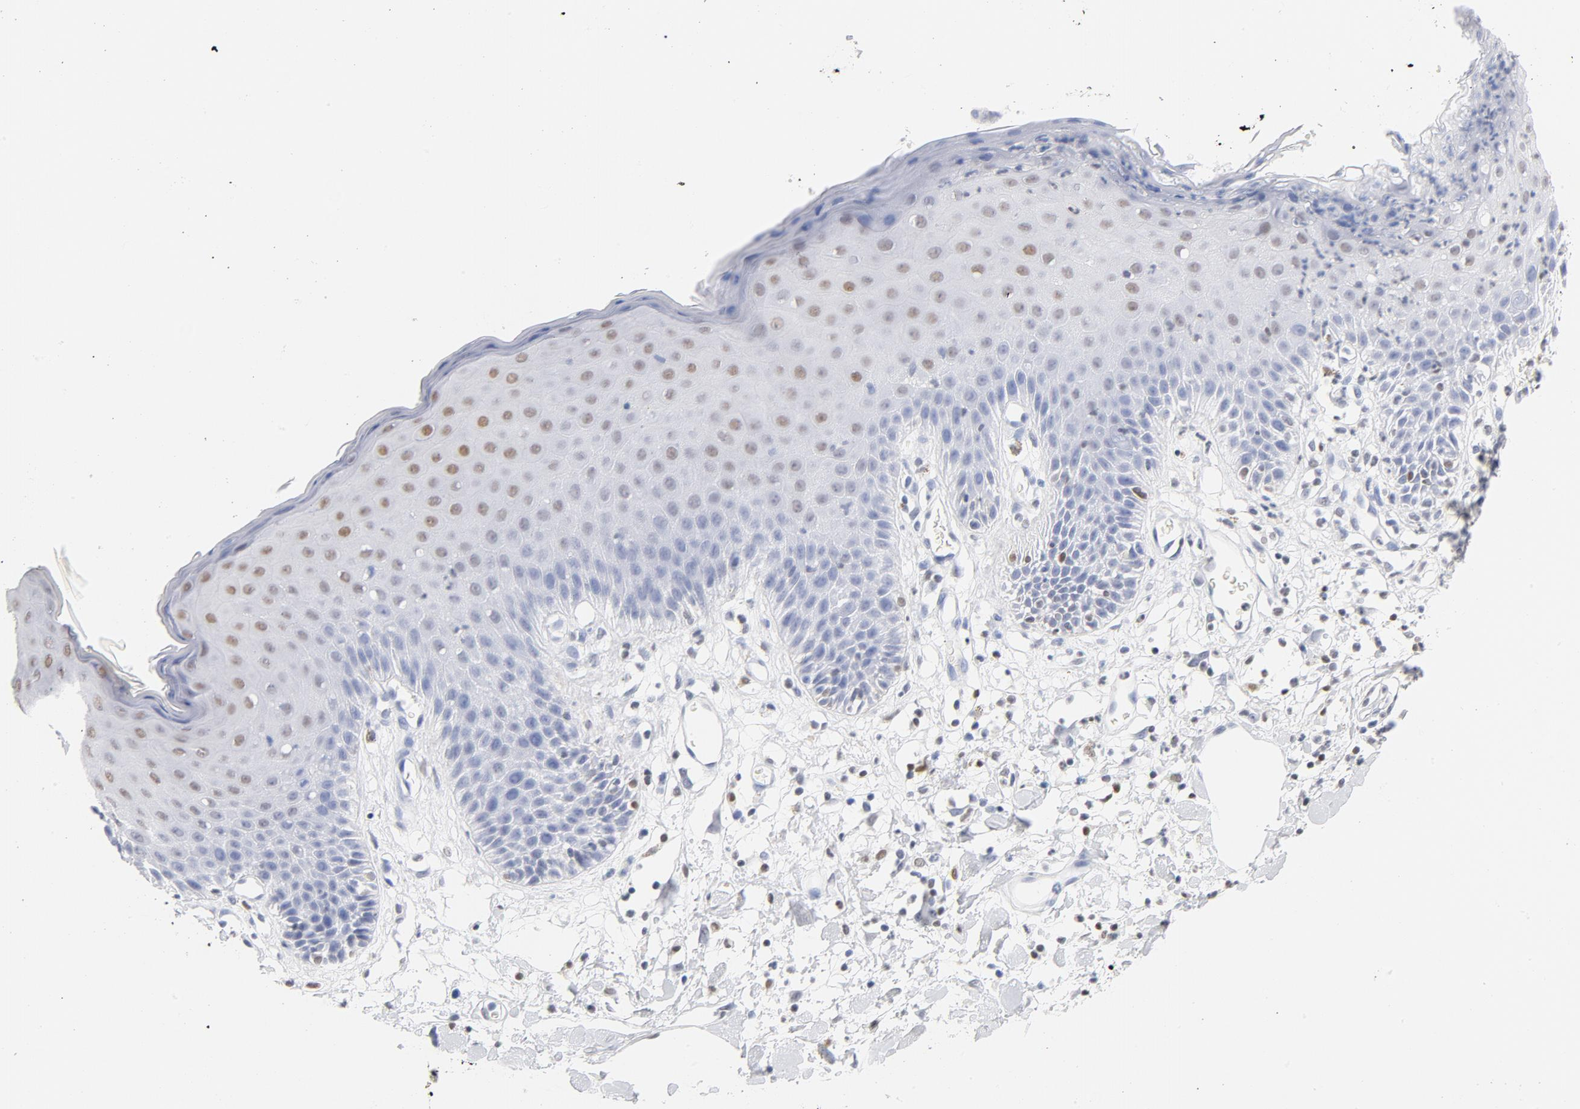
{"staining": {"intensity": "moderate", "quantity": "25%-75%", "location": "nuclear"}, "tissue": "skin", "cell_type": "Epidermal cells", "image_type": "normal", "snomed": [{"axis": "morphology", "description": "Normal tissue, NOS"}, {"axis": "topography", "description": "Vulva"}, {"axis": "topography", "description": "Peripheral nerve tissue"}], "caption": "Protein staining demonstrates moderate nuclear expression in about 25%-75% of epidermal cells in unremarkable skin. Ihc stains the protein in brown and the nuclei are stained blue.", "gene": "CDKN1B", "patient": {"sex": "female", "age": 68}}